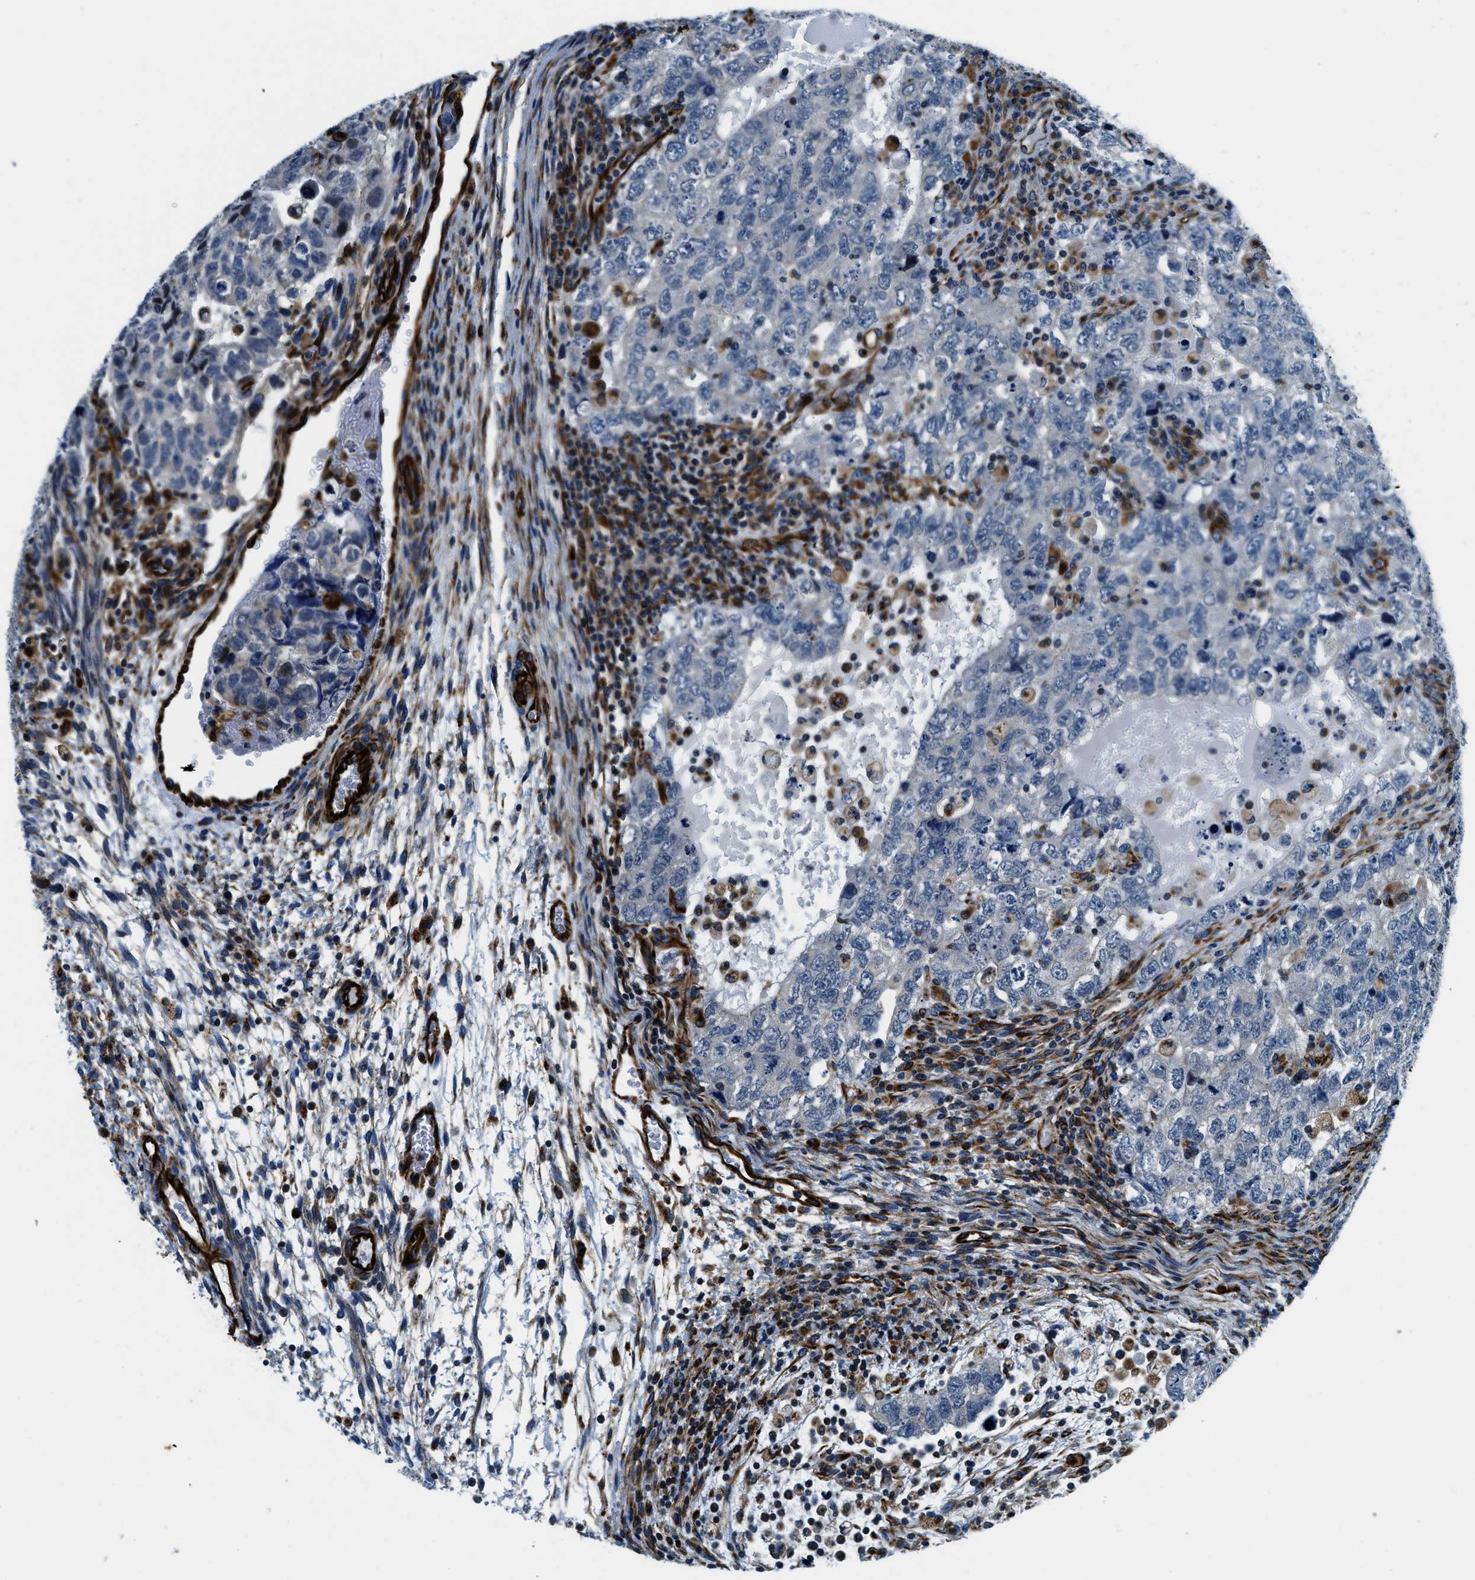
{"staining": {"intensity": "negative", "quantity": "none", "location": "none"}, "tissue": "testis cancer", "cell_type": "Tumor cells", "image_type": "cancer", "snomed": [{"axis": "morphology", "description": "Carcinoma, Embryonal, NOS"}, {"axis": "topography", "description": "Testis"}], "caption": "A micrograph of human testis cancer (embryonal carcinoma) is negative for staining in tumor cells. Nuclei are stained in blue.", "gene": "GNS", "patient": {"sex": "male", "age": 36}}